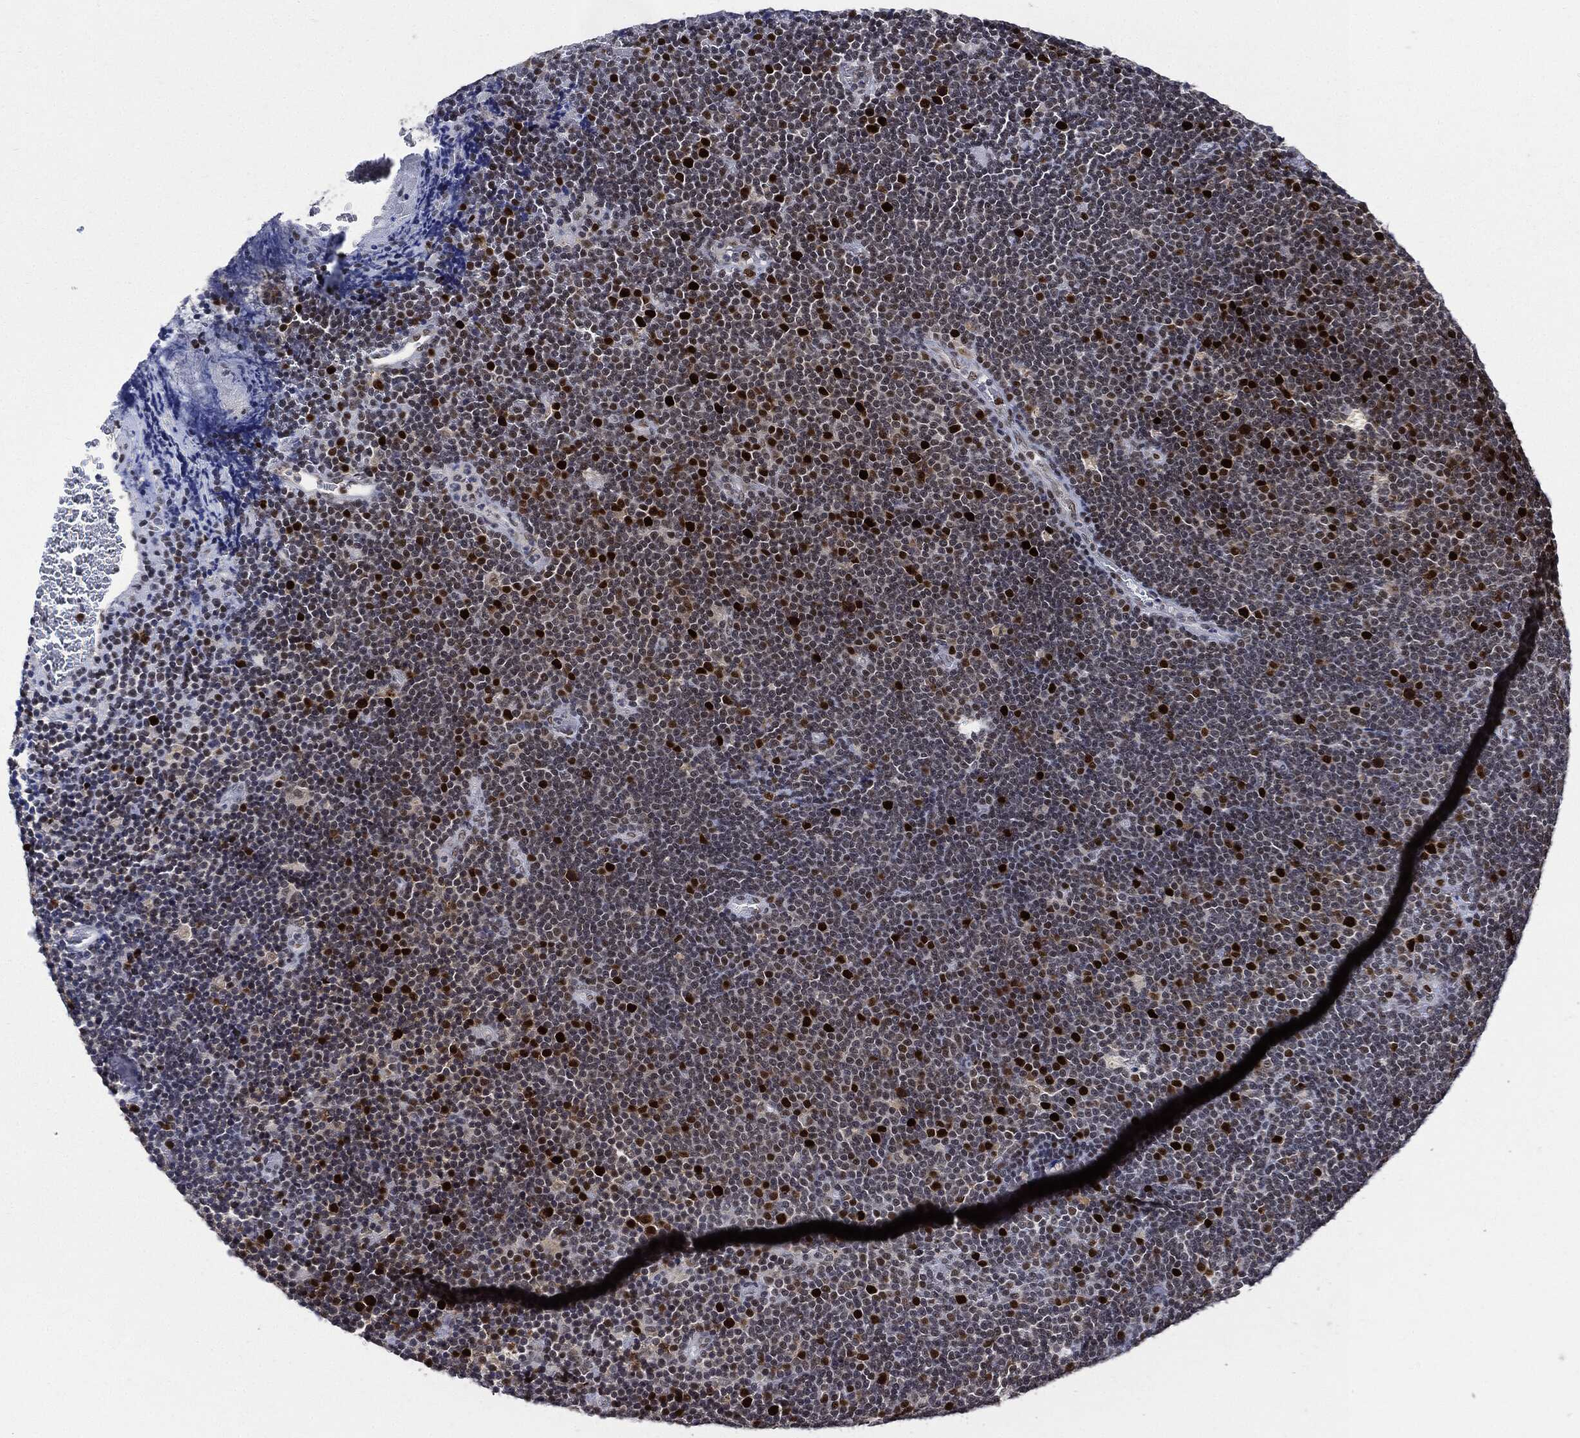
{"staining": {"intensity": "strong", "quantity": "<25%", "location": "nuclear"}, "tissue": "lymphoma", "cell_type": "Tumor cells", "image_type": "cancer", "snomed": [{"axis": "morphology", "description": "Malignant lymphoma, non-Hodgkin's type, Low grade"}, {"axis": "topography", "description": "Brain"}], "caption": "Protein expression analysis of human malignant lymphoma, non-Hodgkin's type (low-grade) reveals strong nuclear staining in about <25% of tumor cells. The protein is shown in brown color, while the nuclei are stained blue.", "gene": "PCNA", "patient": {"sex": "female", "age": 66}}